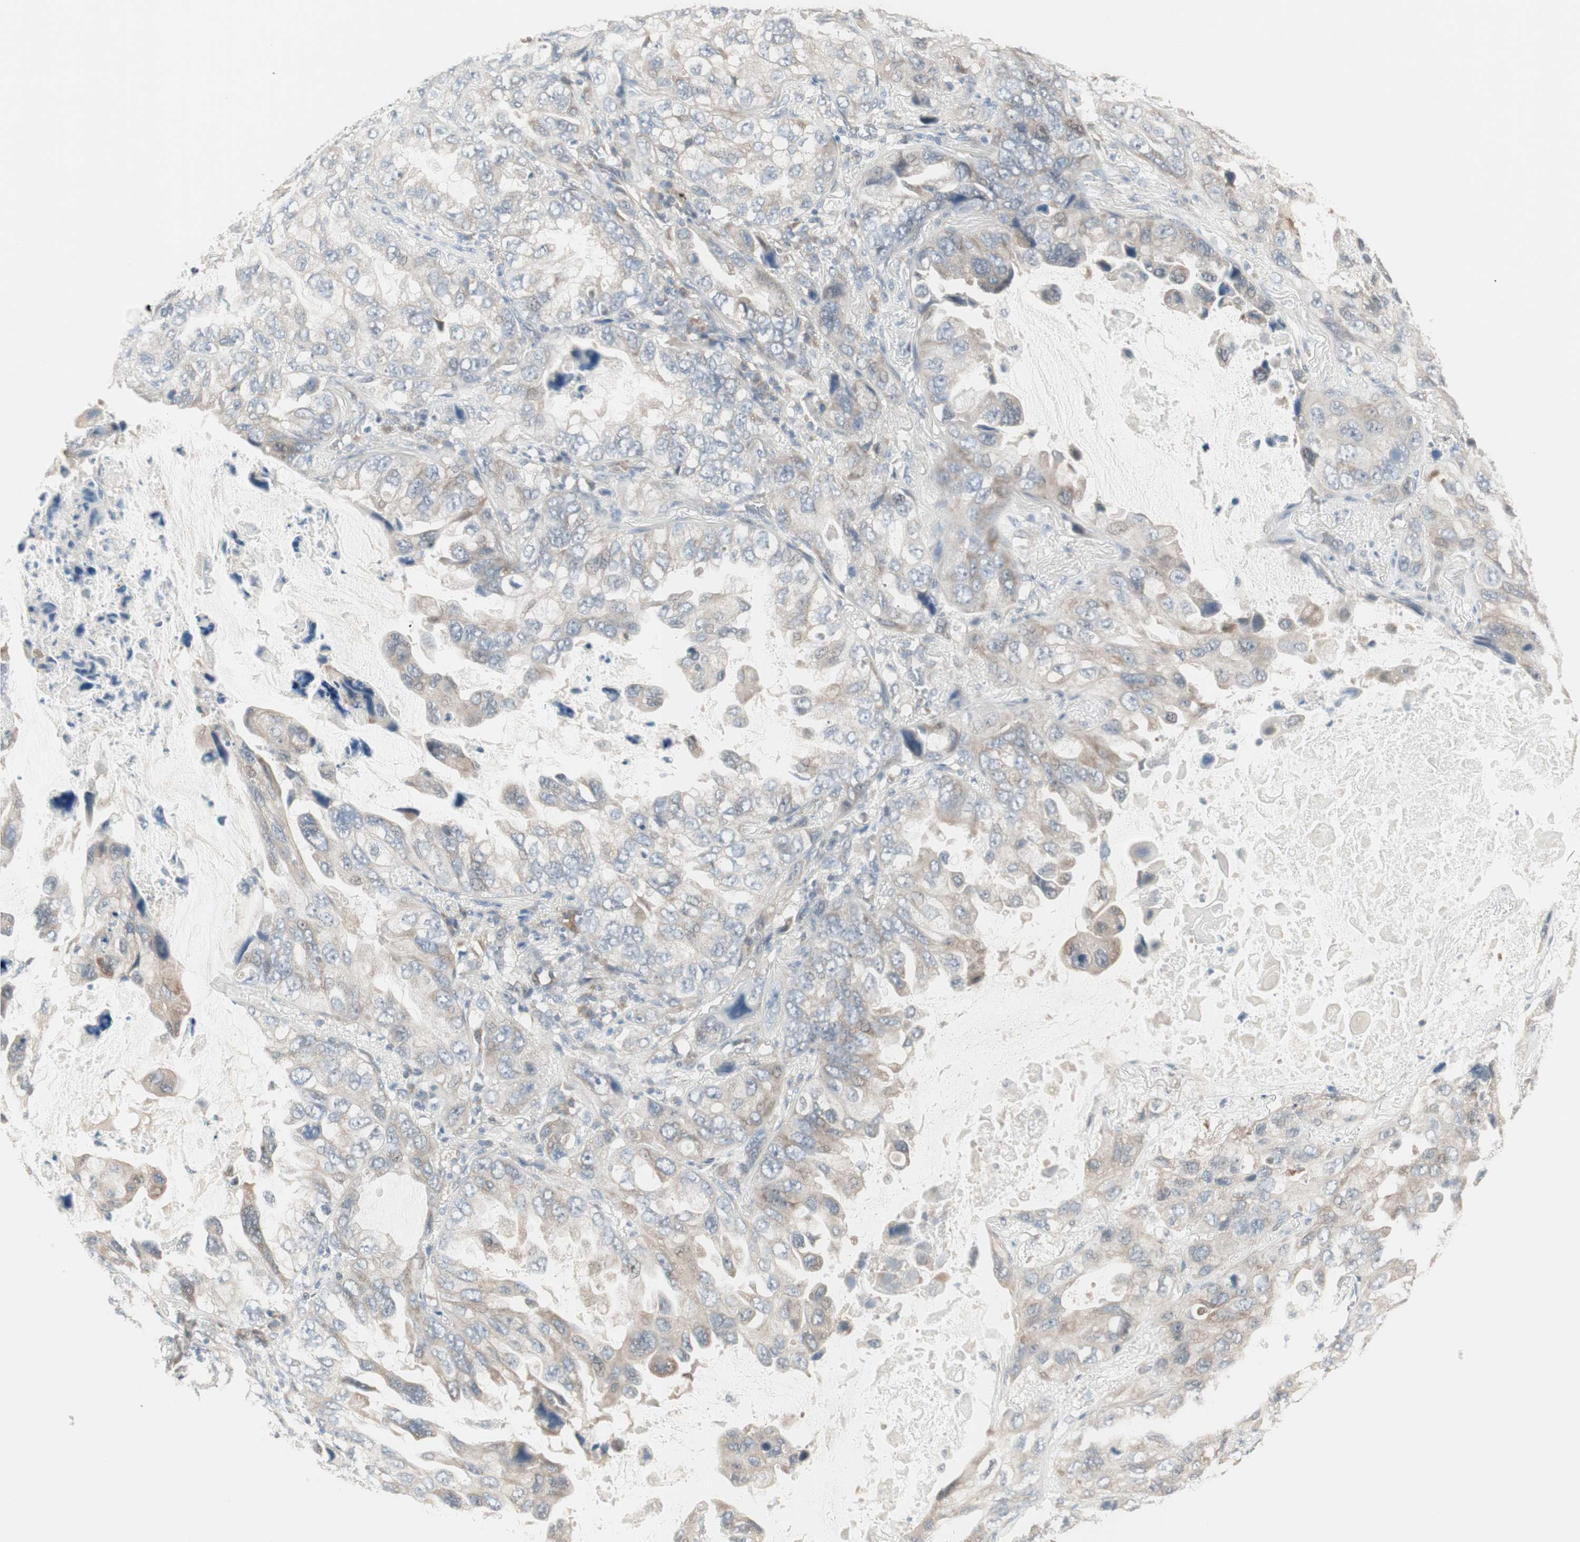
{"staining": {"intensity": "weak", "quantity": "25%-75%", "location": "cytoplasmic/membranous"}, "tissue": "lung cancer", "cell_type": "Tumor cells", "image_type": "cancer", "snomed": [{"axis": "morphology", "description": "Squamous cell carcinoma, NOS"}, {"axis": "topography", "description": "Lung"}], "caption": "Protein staining displays weak cytoplasmic/membranous expression in about 25%-75% of tumor cells in lung squamous cell carcinoma. (DAB (3,3'-diaminobenzidine) IHC, brown staining for protein, blue staining for nuclei).", "gene": "PDZK1", "patient": {"sex": "female", "age": 73}}